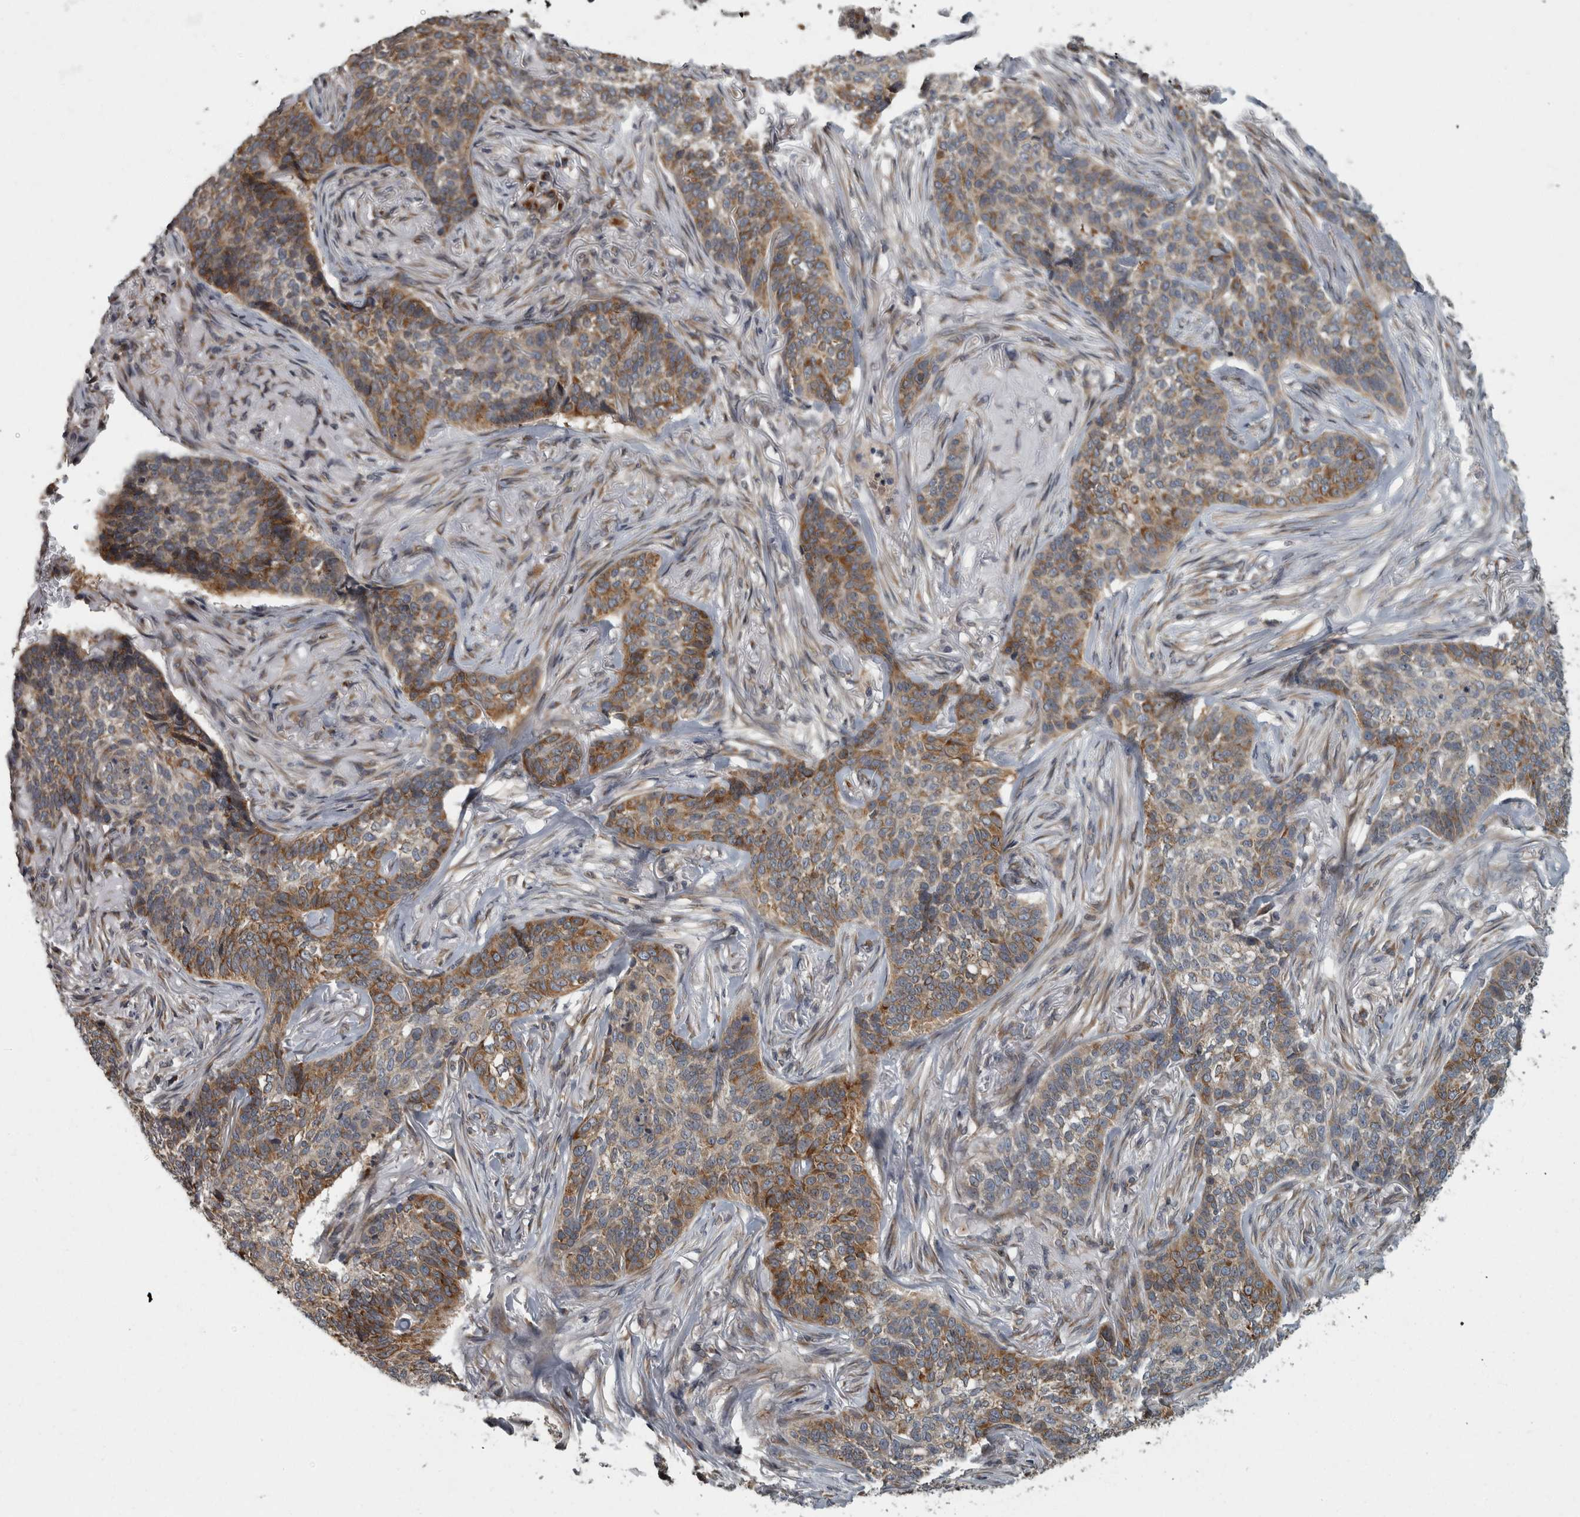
{"staining": {"intensity": "moderate", "quantity": "25%-75%", "location": "cytoplasmic/membranous"}, "tissue": "skin cancer", "cell_type": "Tumor cells", "image_type": "cancer", "snomed": [{"axis": "morphology", "description": "Basal cell carcinoma"}, {"axis": "topography", "description": "Skin"}], "caption": "The image demonstrates a brown stain indicating the presence of a protein in the cytoplasmic/membranous of tumor cells in skin cancer.", "gene": "LMAN2L", "patient": {"sex": "male", "age": 85}}